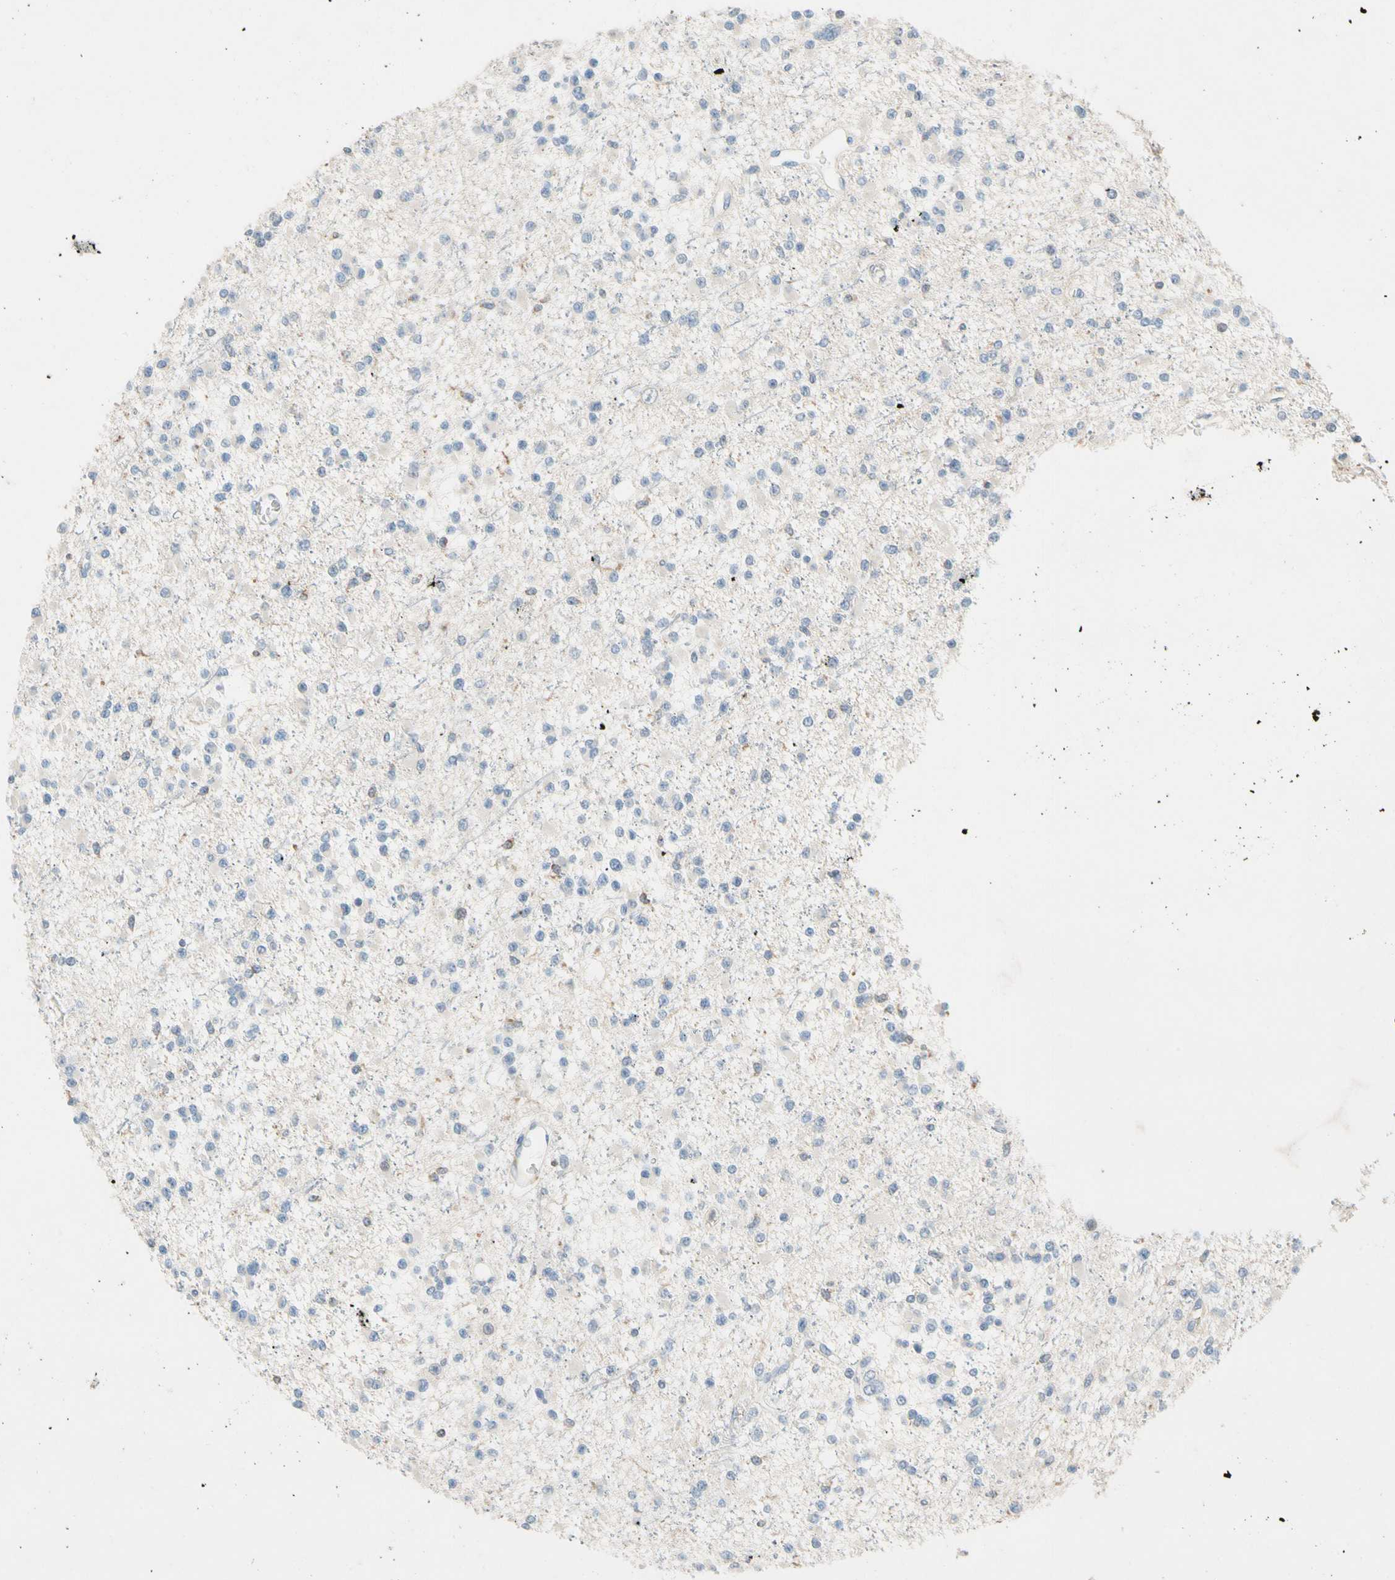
{"staining": {"intensity": "negative", "quantity": "none", "location": "none"}, "tissue": "glioma", "cell_type": "Tumor cells", "image_type": "cancer", "snomed": [{"axis": "morphology", "description": "Glioma, malignant, Low grade"}, {"axis": "topography", "description": "Brain"}], "caption": "Tumor cells show no significant protein positivity in malignant glioma (low-grade). (DAB (3,3'-diaminobenzidine) immunohistochemistry (IHC) with hematoxylin counter stain).", "gene": "SP140", "patient": {"sex": "female", "age": 22}}